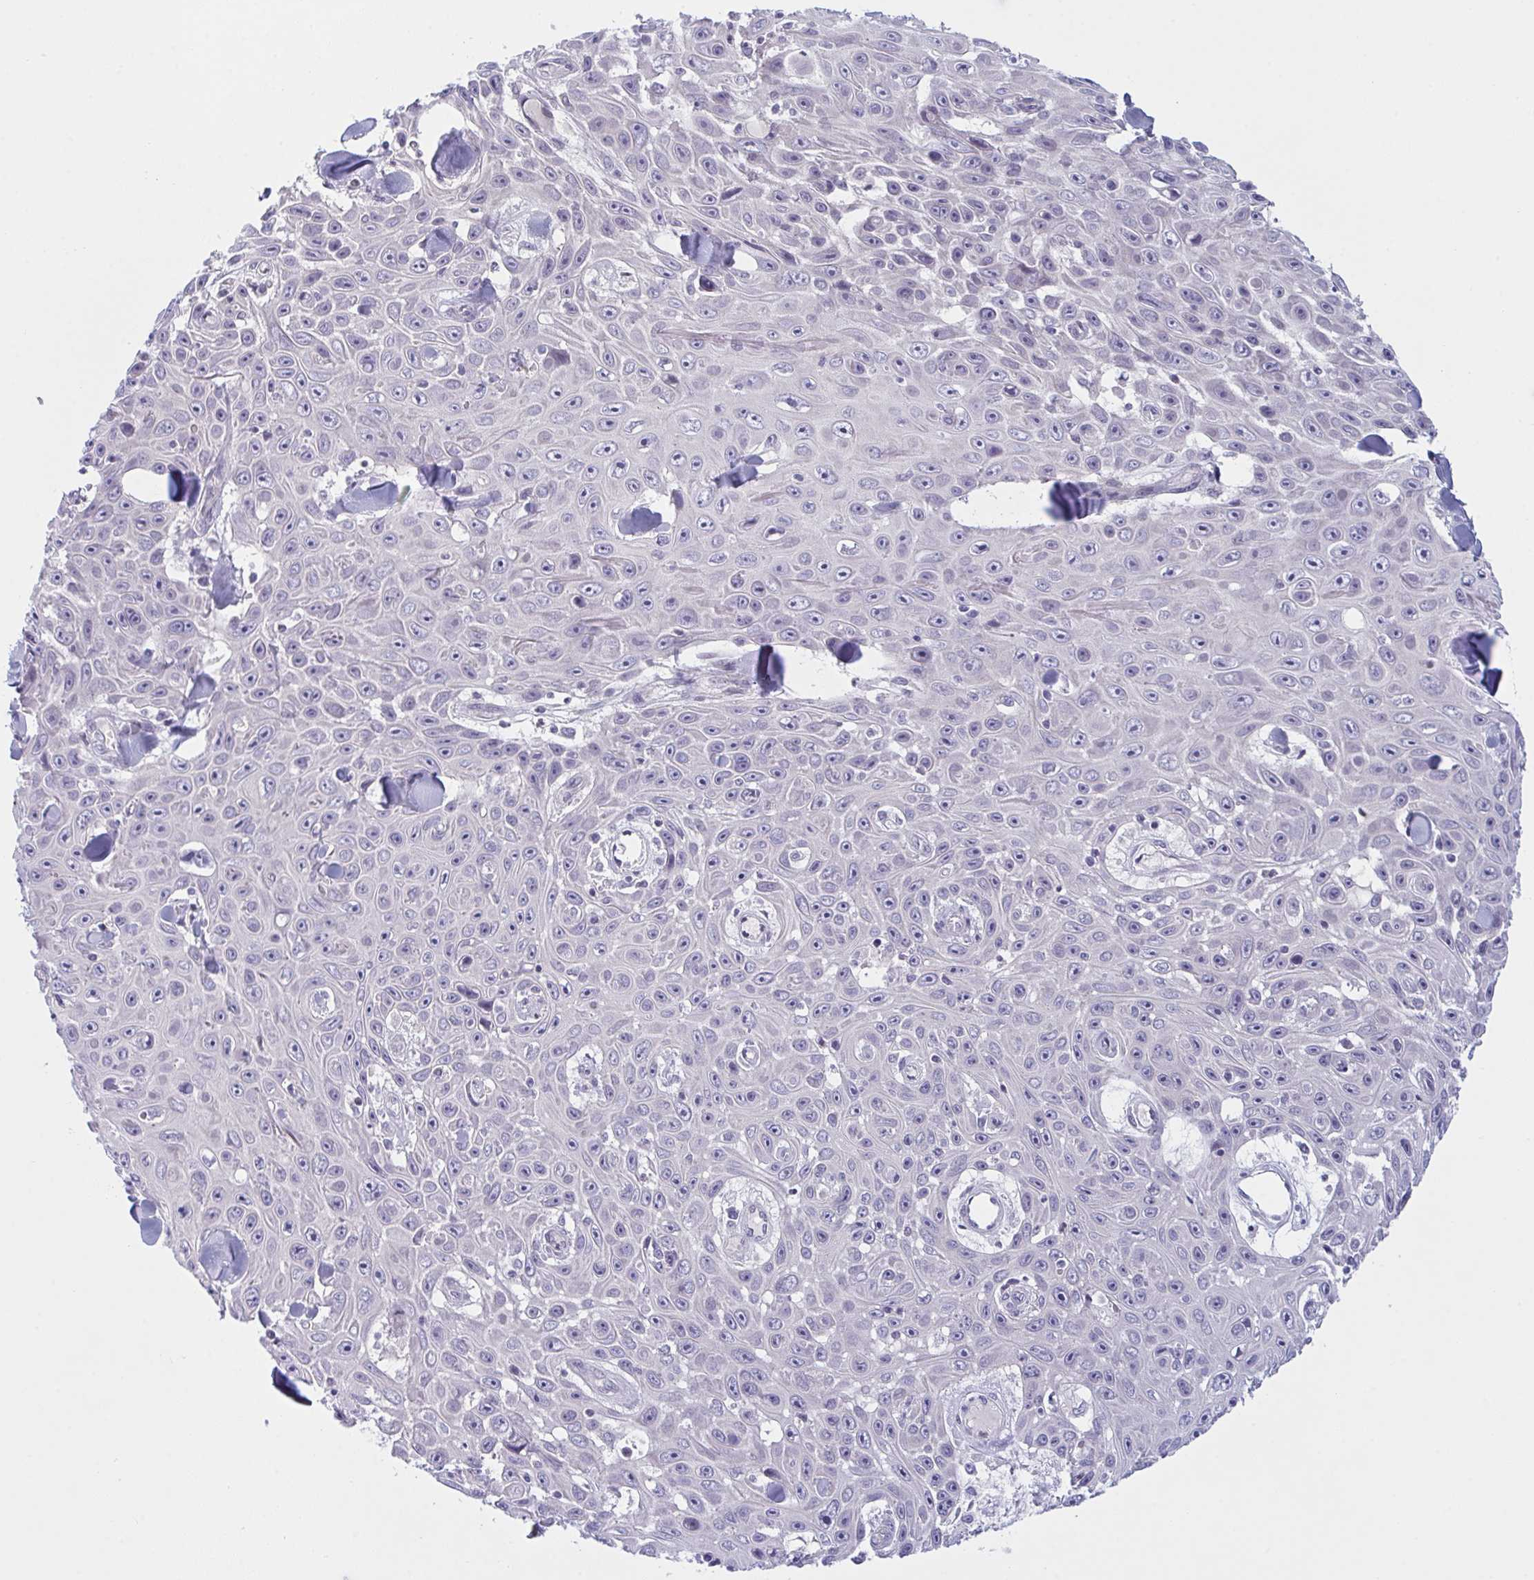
{"staining": {"intensity": "negative", "quantity": "none", "location": "none"}, "tissue": "skin cancer", "cell_type": "Tumor cells", "image_type": "cancer", "snomed": [{"axis": "morphology", "description": "Squamous cell carcinoma, NOS"}, {"axis": "topography", "description": "Skin"}], "caption": "Tumor cells are negative for brown protein staining in skin cancer.", "gene": "NAA30", "patient": {"sex": "male", "age": 82}}